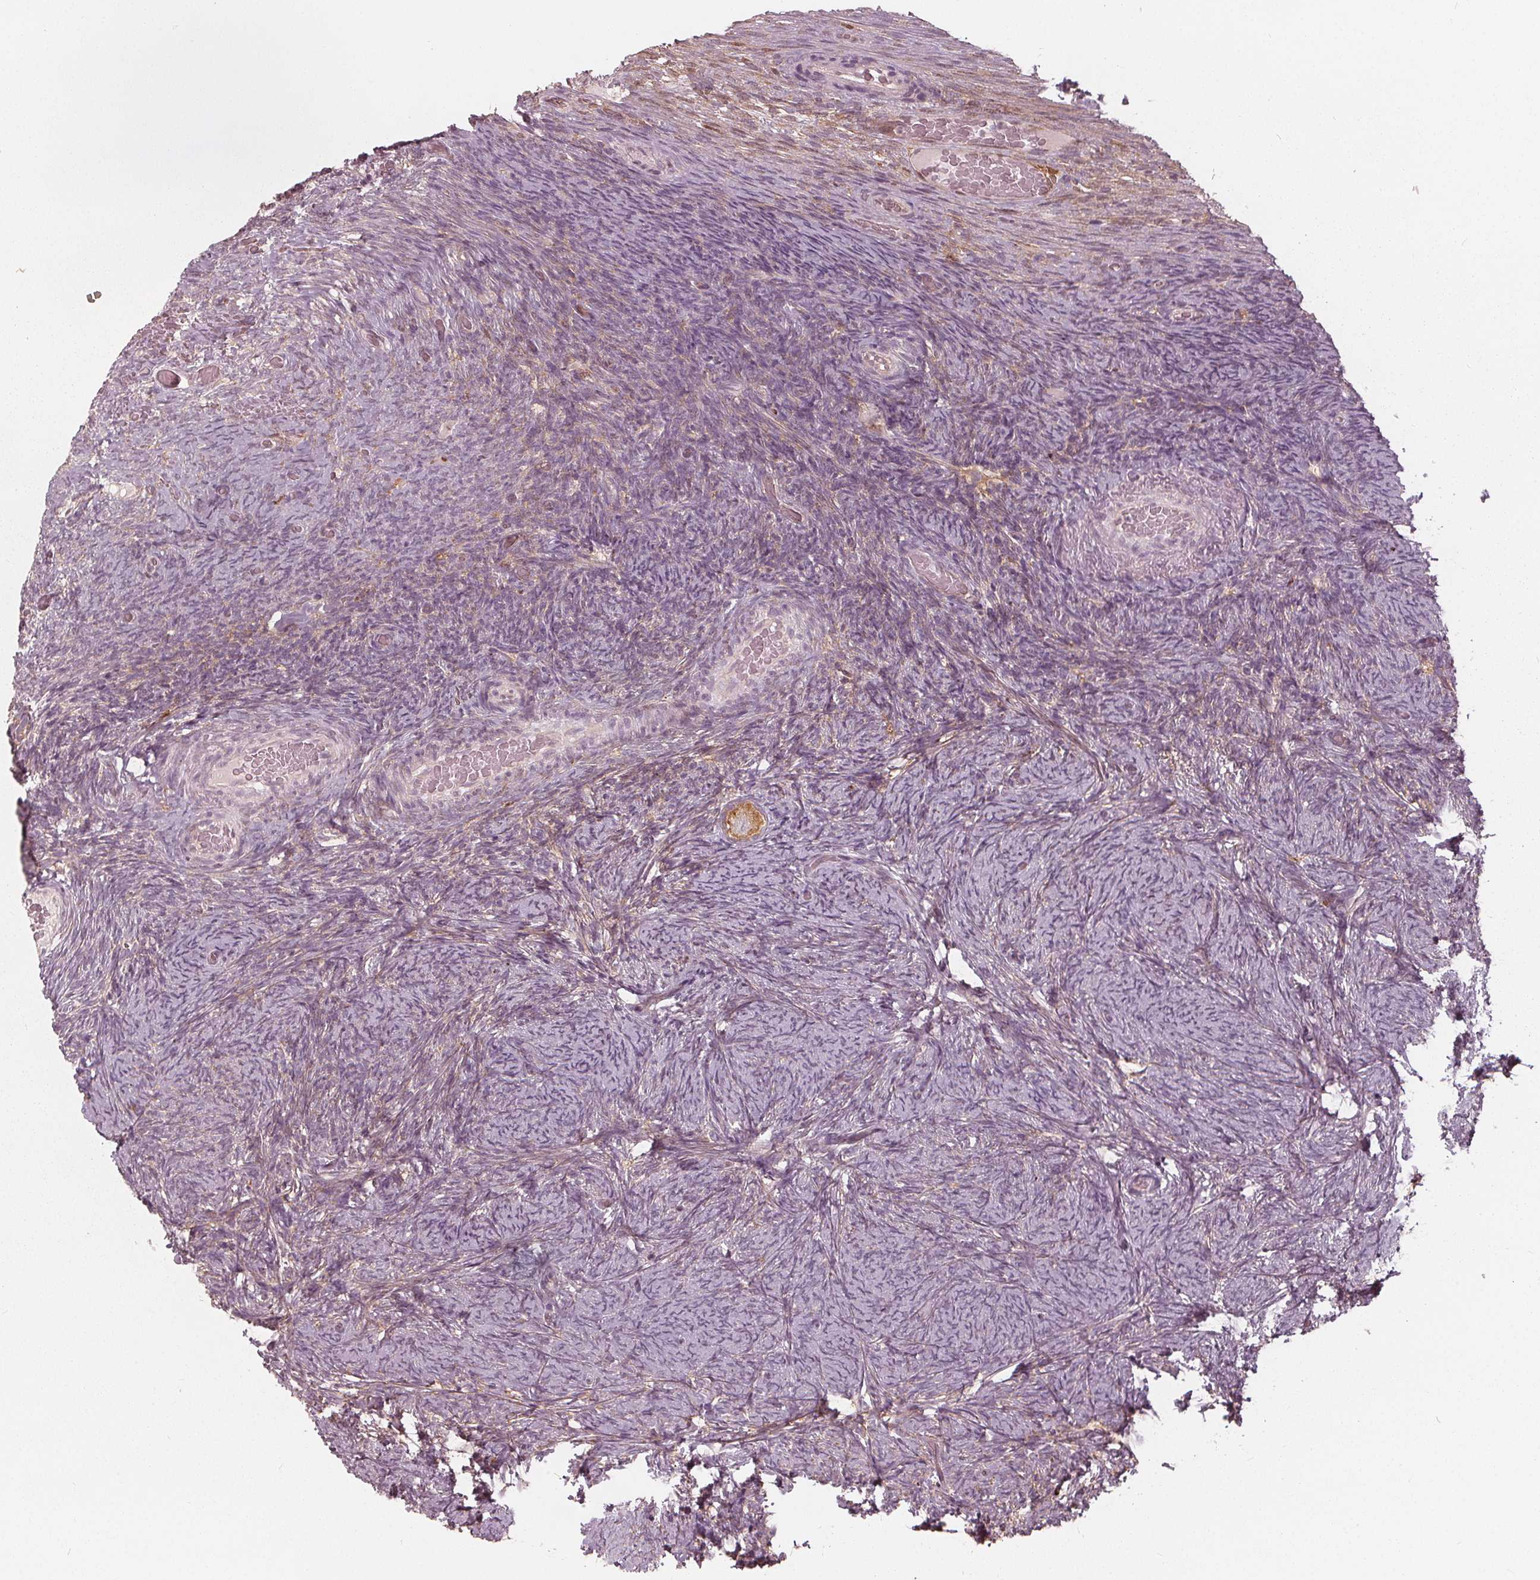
{"staining": {"intensity": "moderate", "quantity": ">75%", "location": "cytoplasmic/membranous"}, "tissue": "ovary", "cell_type": "Follicle cells", "image_type": "normal", "snomed": [{"axis": "morphology", "description": "Normal tissue, NOS"}, {"axis": "topography", "description": "Ovary"}], "caption": "Benign ovary was stained to show a protein in brown. There is medium levels of moderate cytoplasmic/membranous staining in about >75% of follicle cells.", "gene": "SQSTM1", "patient": {"sex": "female", "age": 34}}